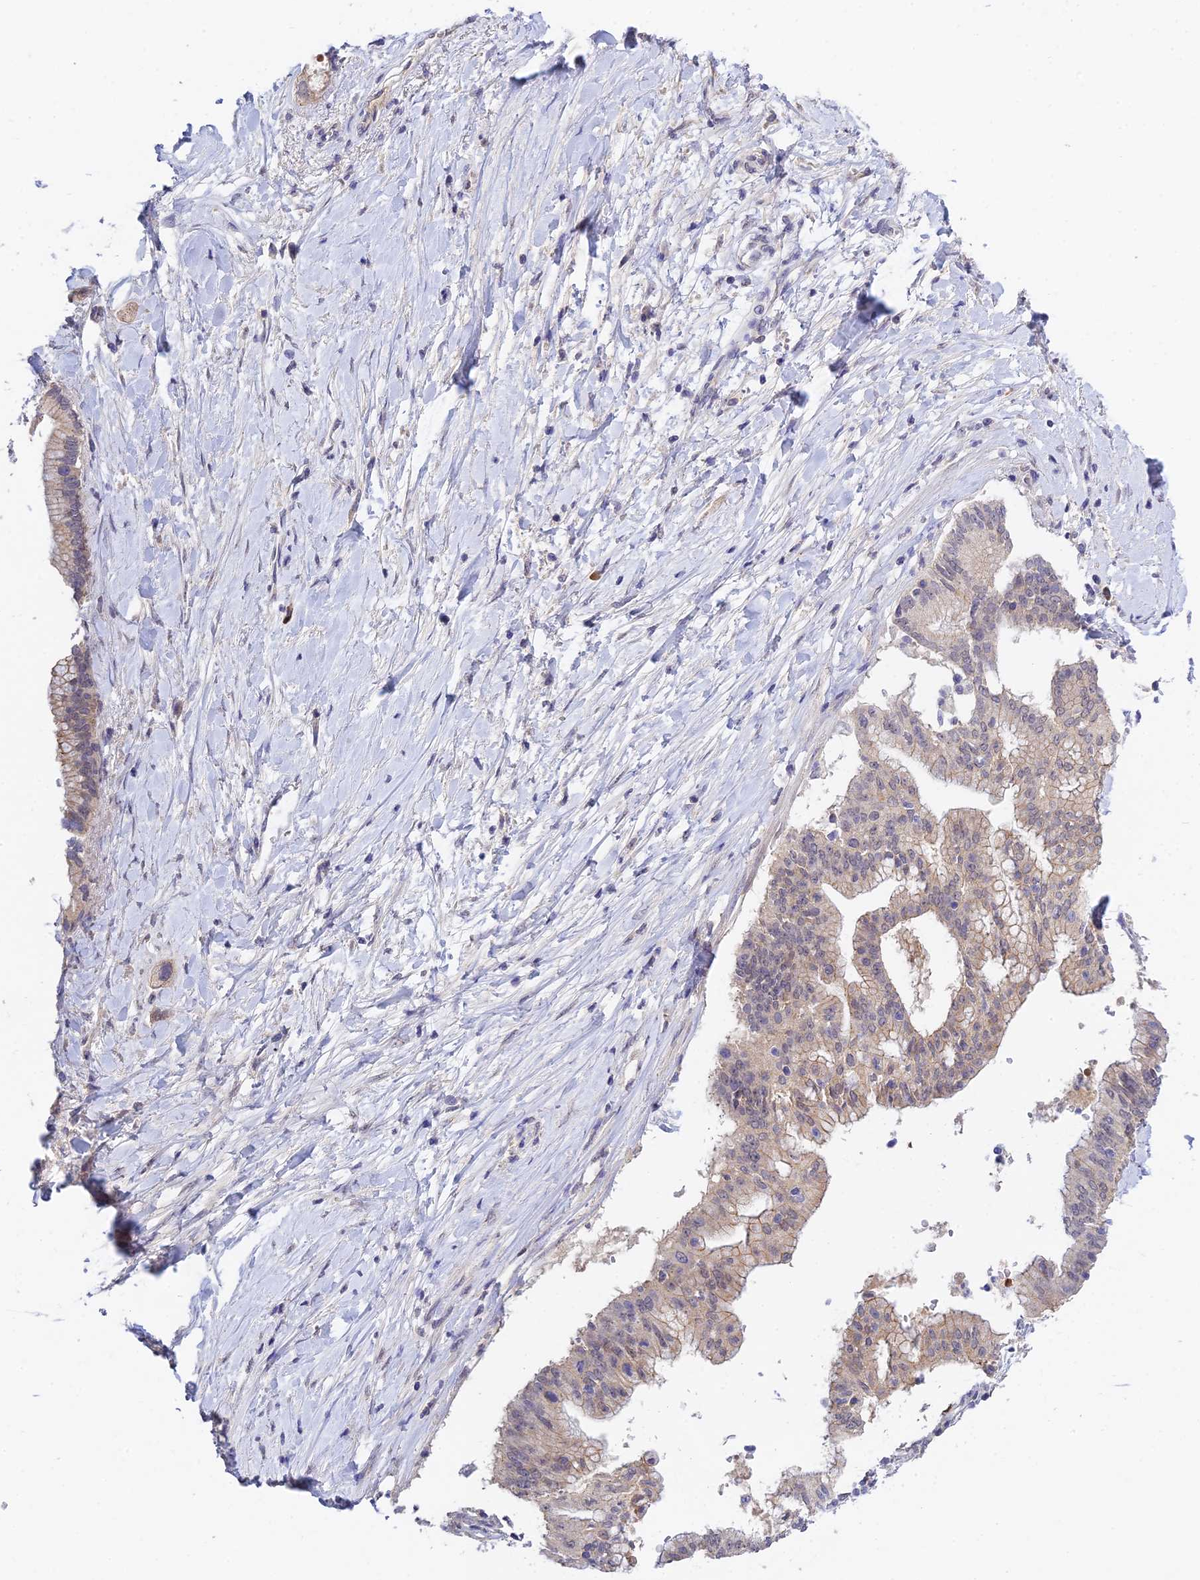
{"staining": {"intensity": "weak", "quantity": "<25%", "location": "cytoplasmic/membranous"}, "tissue": "pancreatic cancer", "cell_type": "Tumor cells", "image_type": "cancer", "snomed": [{"axis": "morphology", "description": "Adenocarcinoma, NOS"}, {"axis": "topography", "description": "Pancreas"}], "caption": "The histopathology image shows no staining of tumor cells in pancreatic adenocarcinoma.", "gene": "HOXB1", "patient": {"sex": "male", "age": 68}}